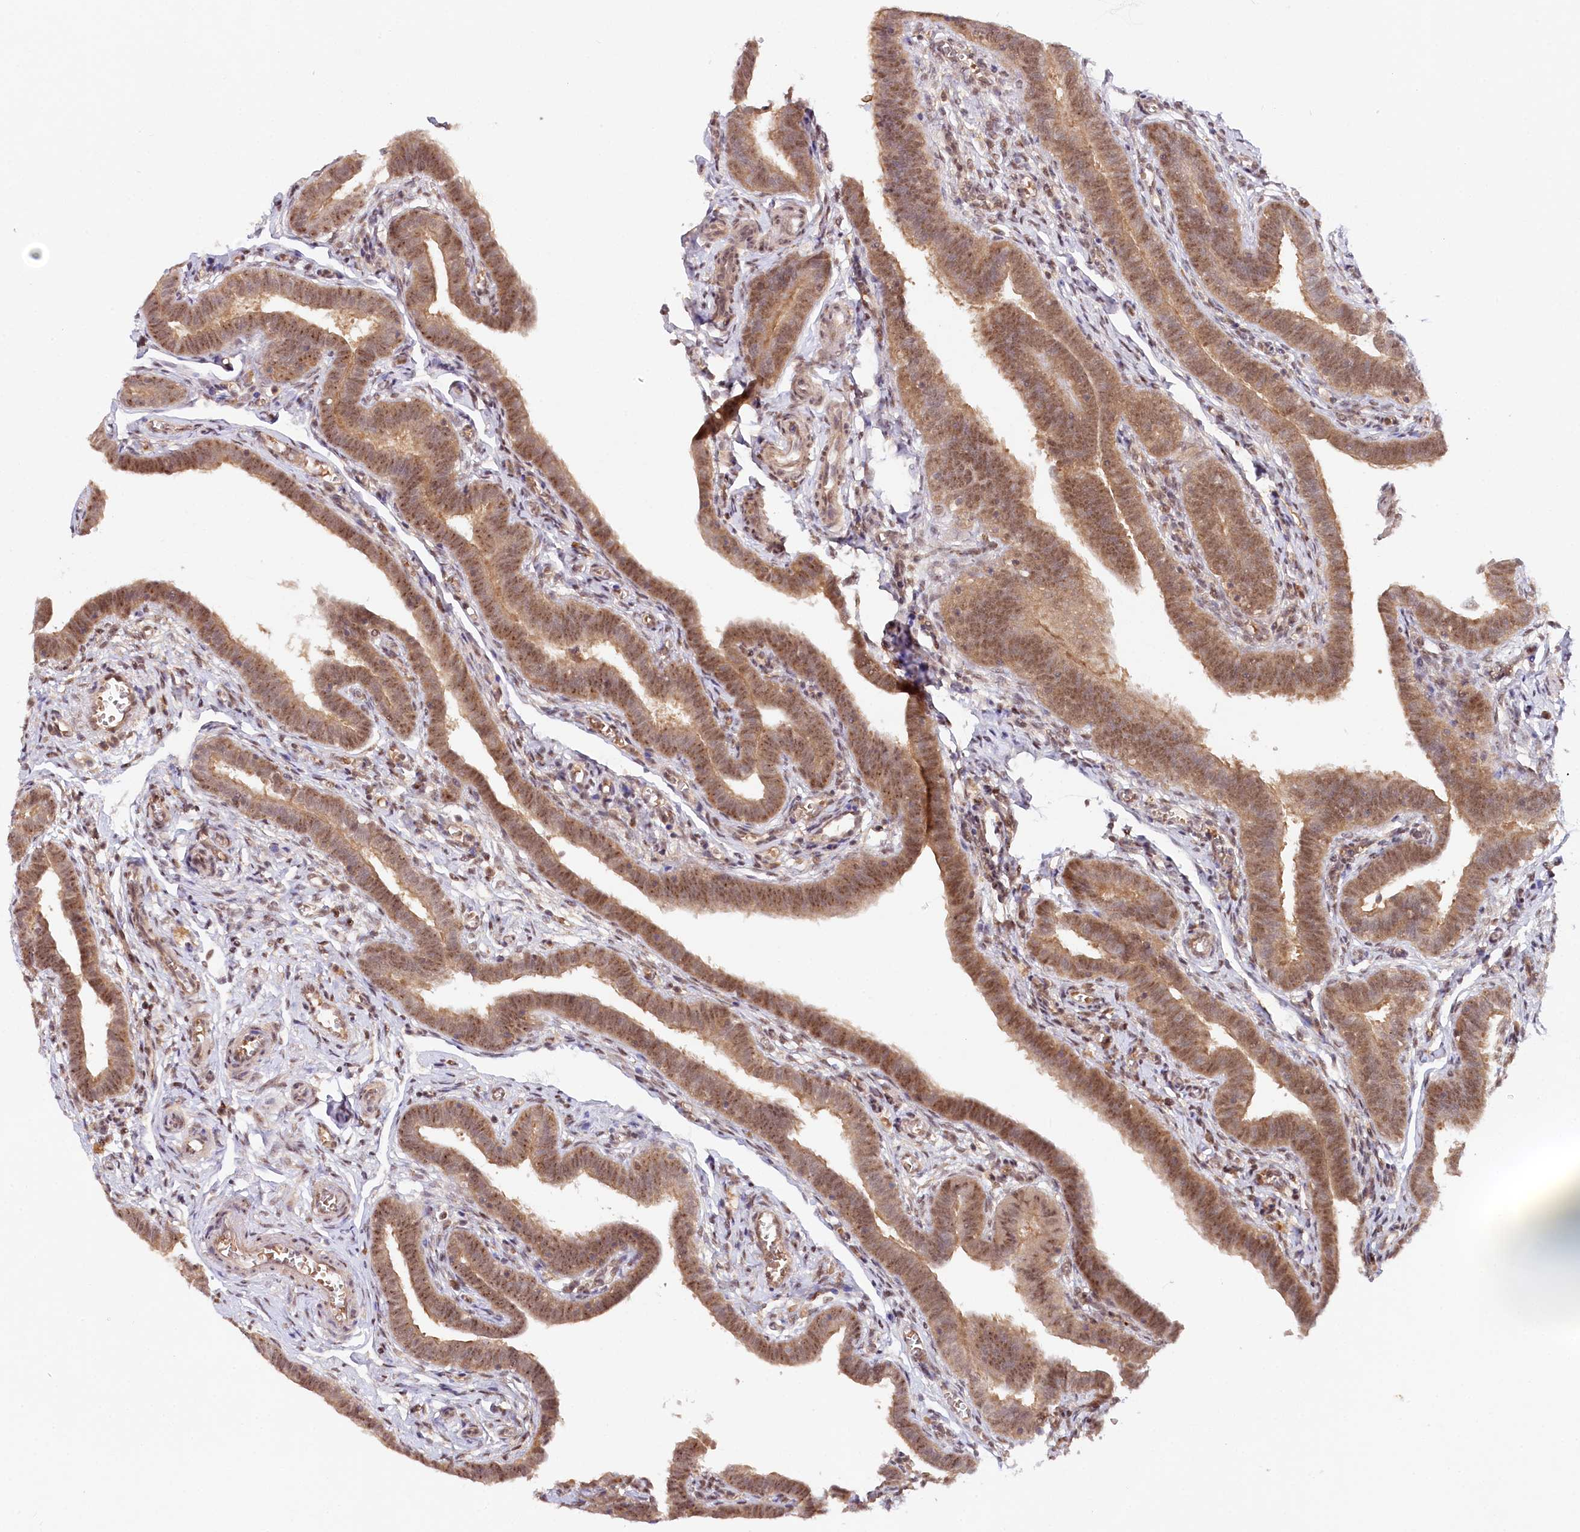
{"staining": {"intensity": "moderate", "quantity": ">75%", "location": "cytoplasmic/membranous,nuclear"}, "tissue": "fallopian tube", "cell_type": "Glandular cells", "image_type": "normal", "snomed": [{"axis": "morphology", "description": "Normal tissue, NOS"}, {"axis": "topography", "description": "Fallopian tube"}], "caption": "Protein expression analysis of benign fallopian tube displays moderate cytoplasmic/membranous,nuclear positivity in about >75% of glandular cells.", "gene": "CCDC65", "patient": {"sex": "female", "age": 36}}